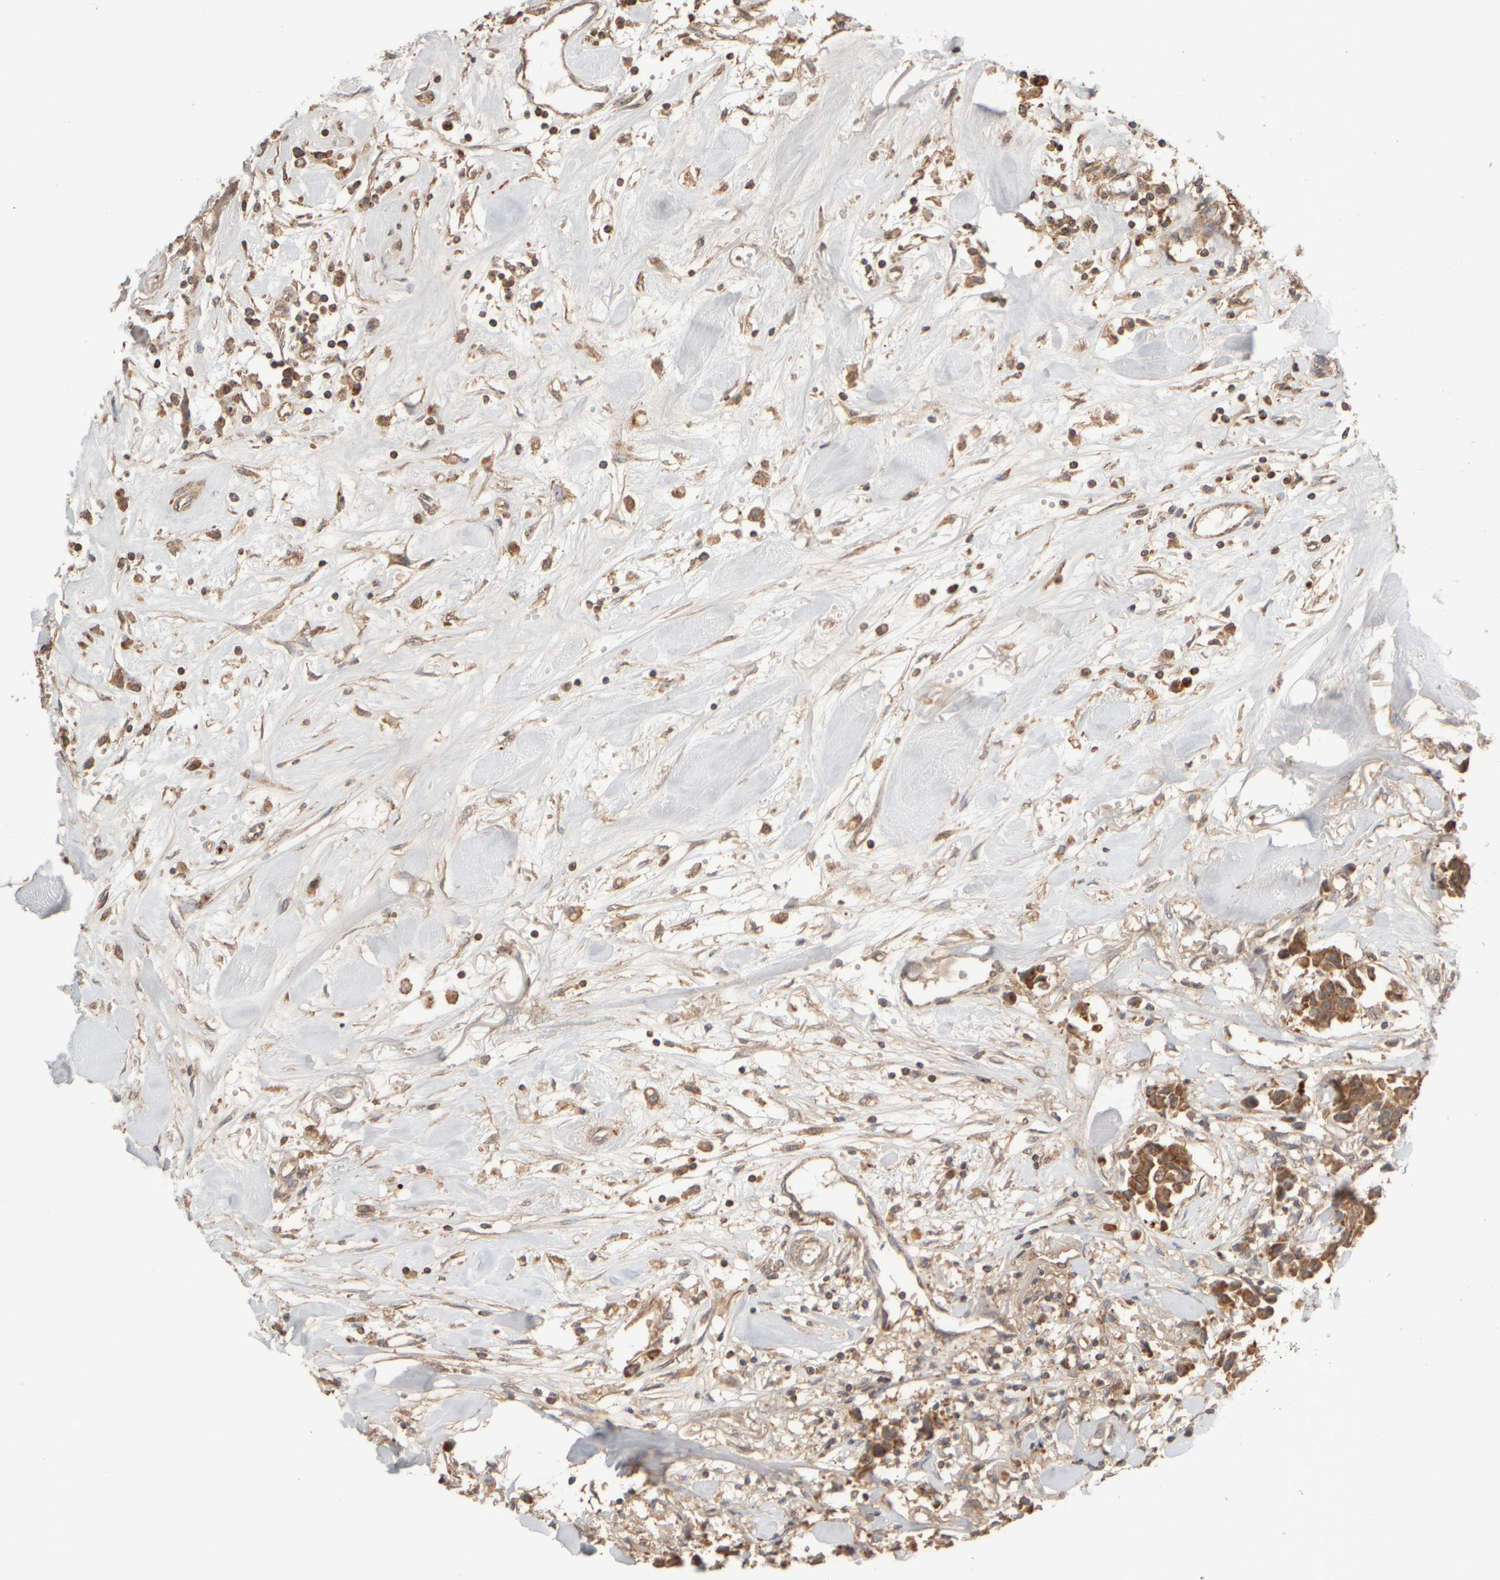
{"staining": {"intensity": "strong", "quantity": ">75%", "location": "cytoplasmic/membranous"}, "tissue": "breast cancer", "cell_type": "Tumor cells", "image_type": "cancer", "snomed": [{"axis": "morphology", "description": "Duct carcinoma"}, {"axis": "topography", "description": "Breast"}], "caption": "Protein staining displays strong cytoplasmic/membranous expression in about >75% of tumor cells in intraductal carcinoma (breast). Immunohistochemistry stains the protein in brown and the nuclei are stained blue.", "gene": "EIF2B3", "patient": {"sex": "female", "age": 80}}